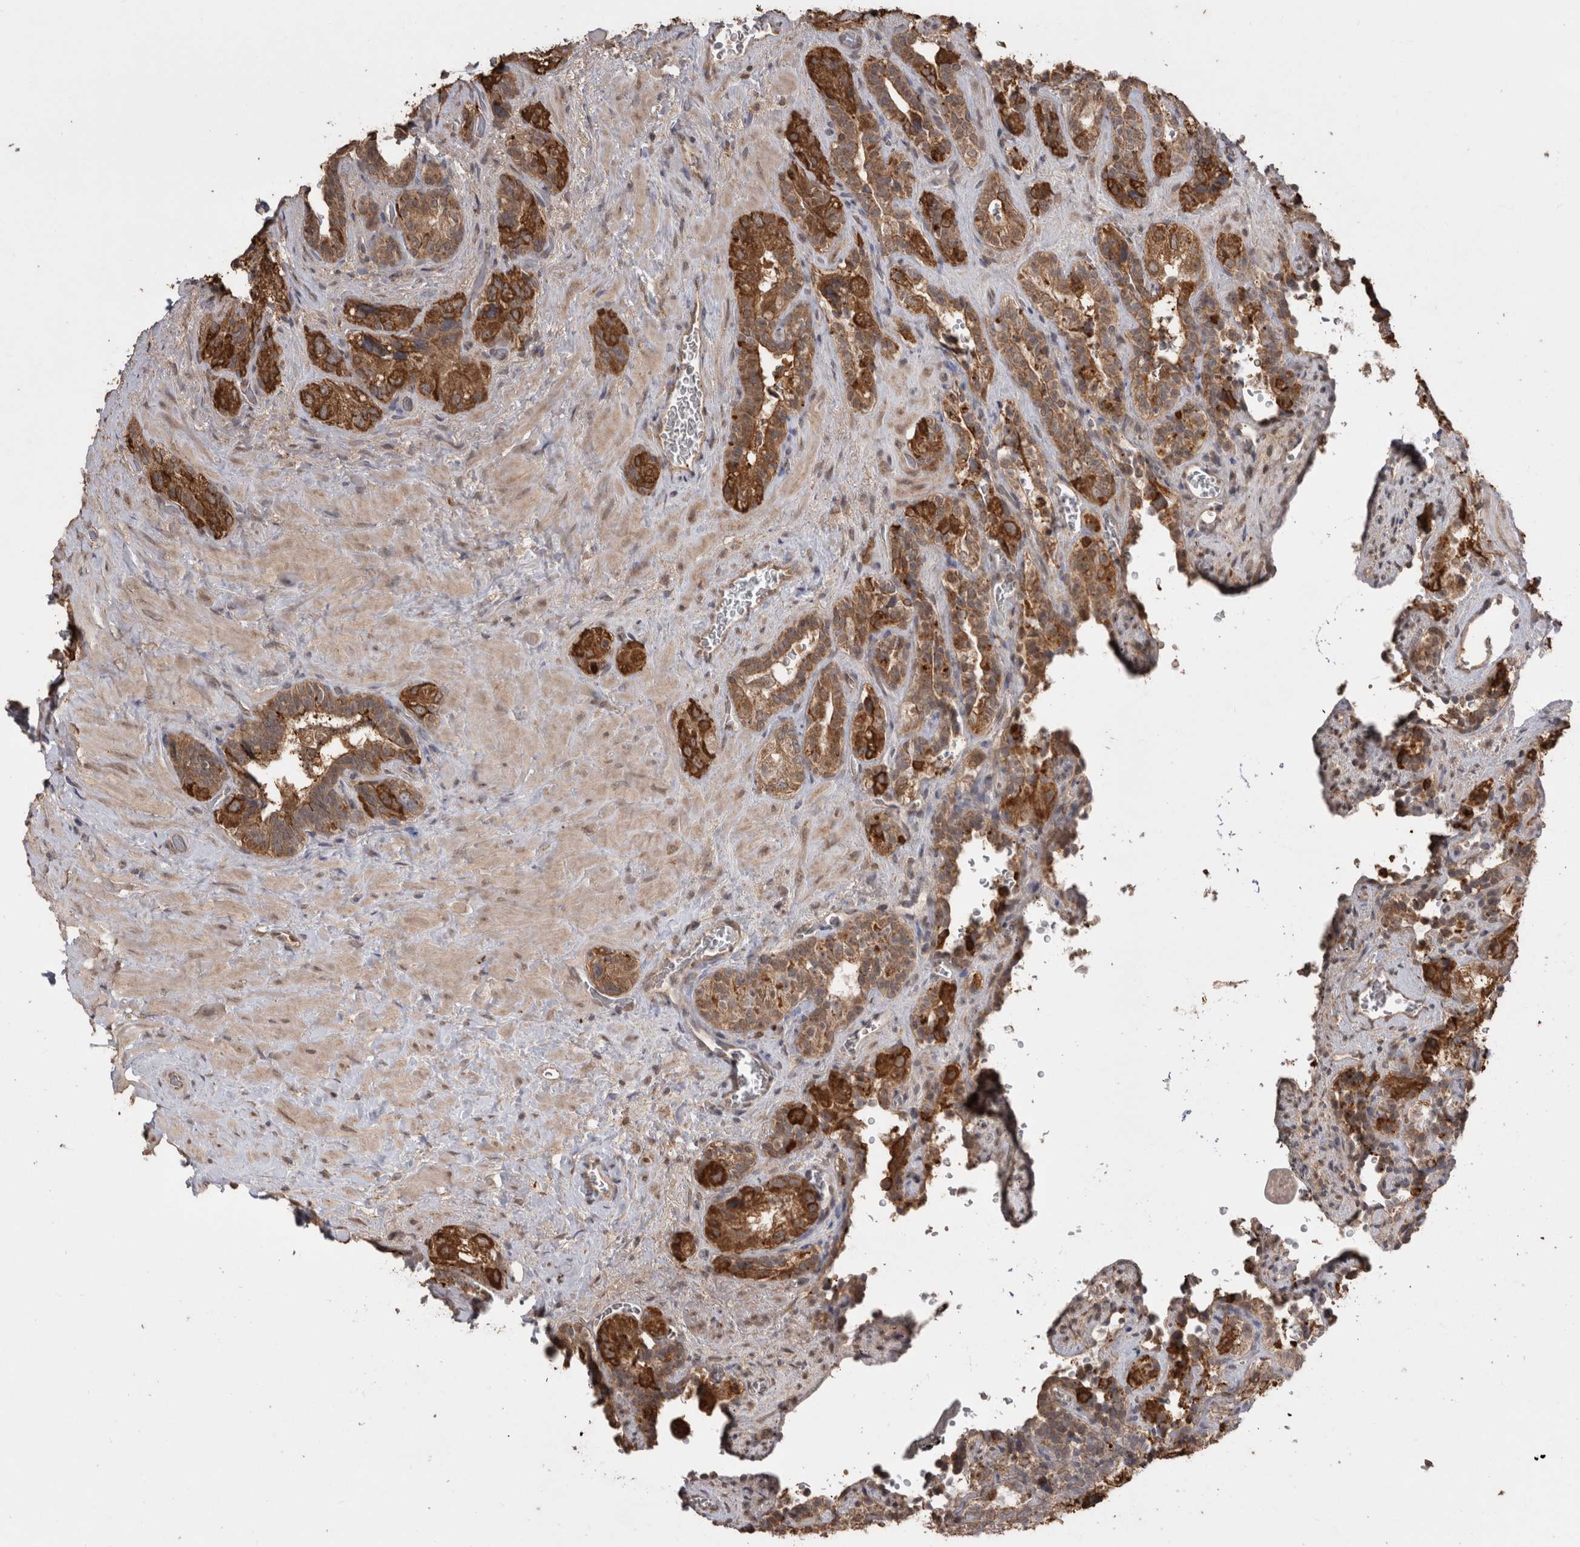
{"staining": {"intensity": "strong", "quantity": ">75%", "location": "cytoplasmic/membranous"}, "tissue": "seminal vesicle", "cell_type": "Glandular cells", "image_type": "normal", "snomed": [{"axis": "morphology", "description": "Normal tissue, NOS"}, {"axis": "topography", "description": "Prostate"}, {"axis": "topography", "description": "Seminal veicle"}], "caption": "There is high levels of strong cytoplasmic/membranous staining in glandular cells of benign seminal vesicle, as demonstrated by immunohistochemical staining (brown color).", "gene": "PREP", "patient": {"sex": "male", "age": 67}}